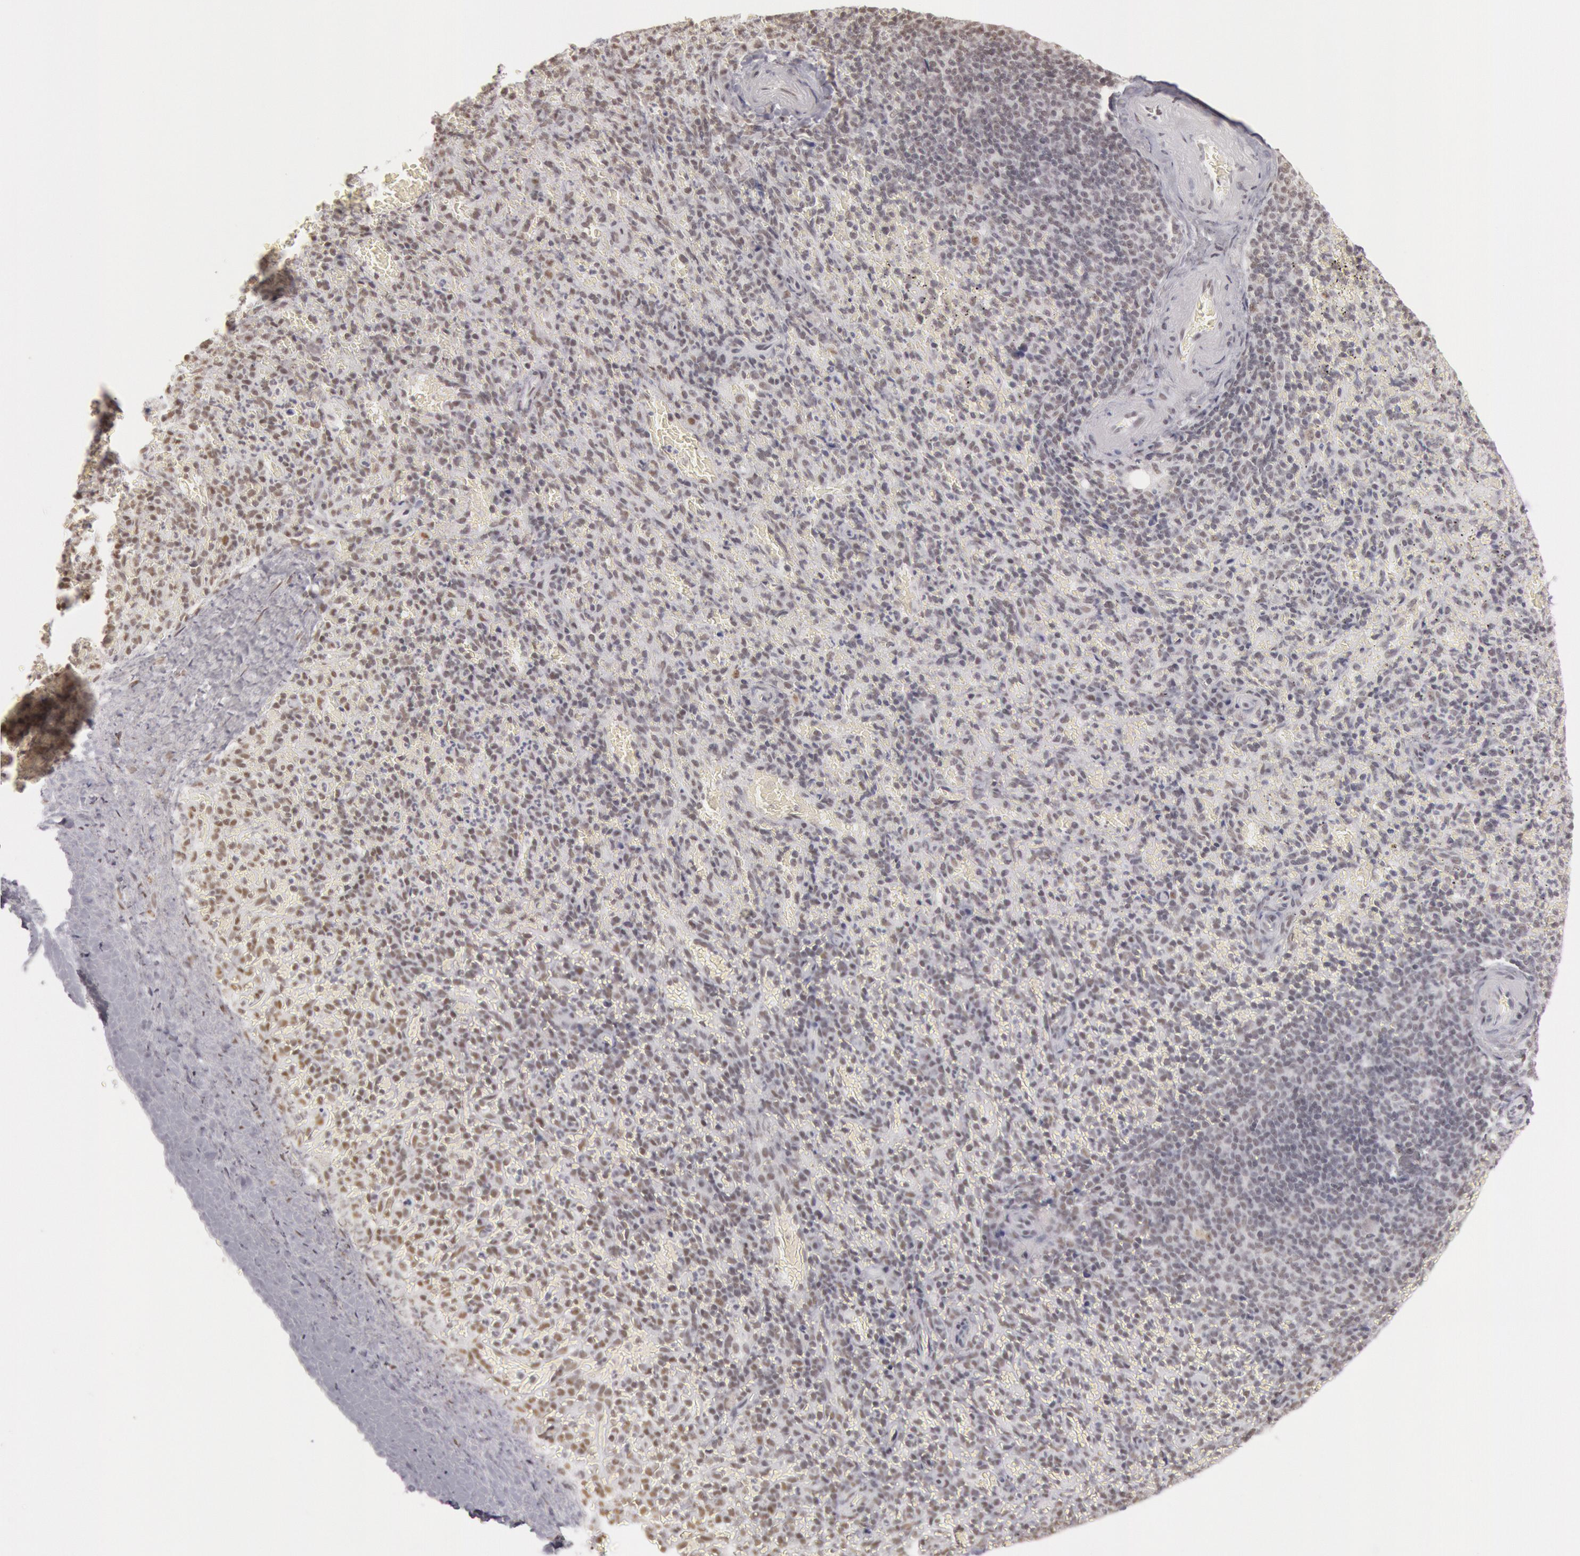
{"staining": {"intensity": "strong", "quantity": ">75%", "location": "nuclear"}, "tissue": "spleen", "cell_type": "Cells in red pulp", "image_type": "normal", "snomed": [{"axis": "morphology", "description": "Normal tissue, NOS"}, {"axis": "topography", "description": "Spleen"}], "caption": "A brown stain highlights strong nuclear staining of a protein in cells in red pulp of normal human spleen.", "gene": "ESS2", "patient": {"sex": "female", "age": 50}}